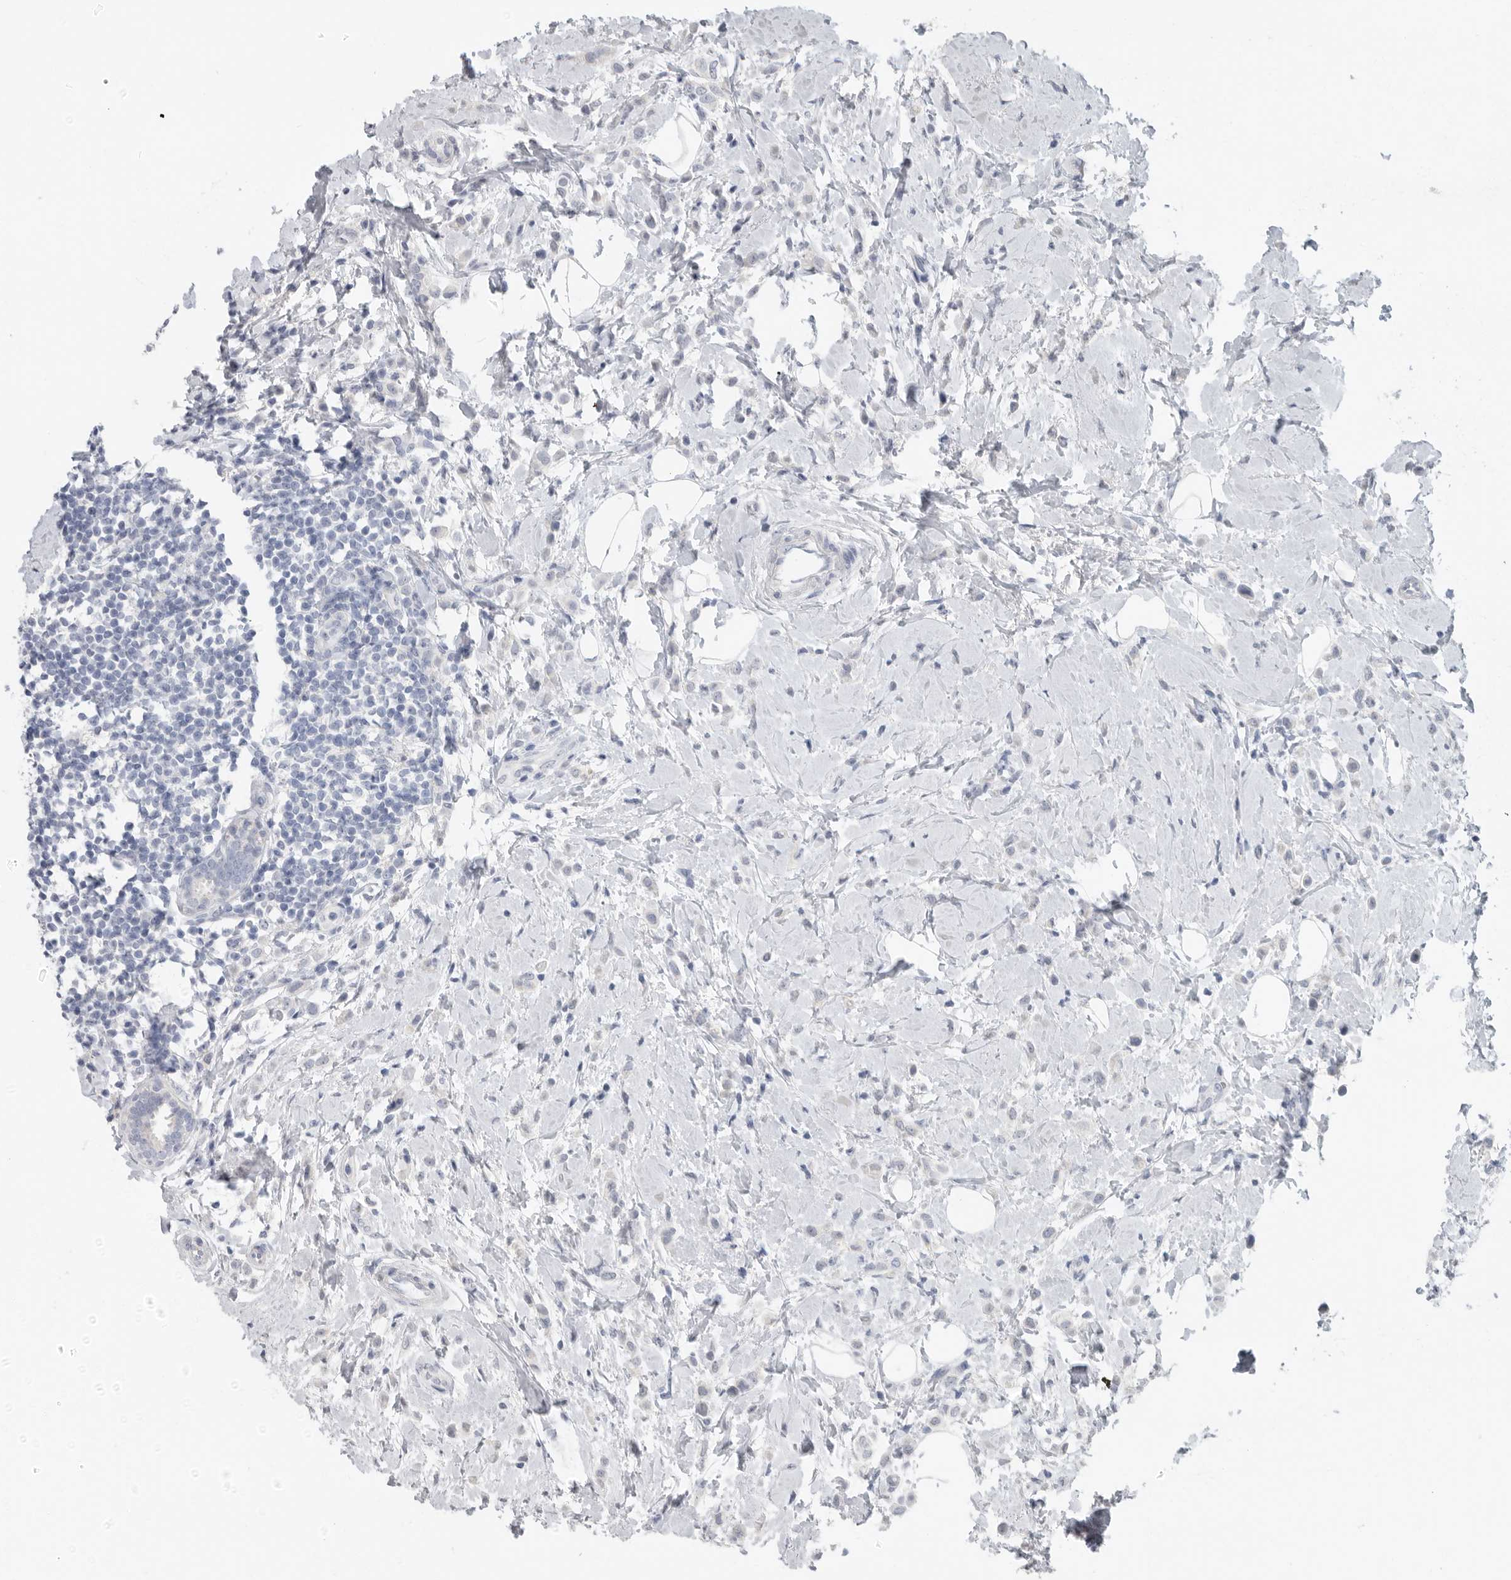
{"staining": {"intensity": "negative", "quantity": "none", "location": "none"}, "tissue": "breast cancer", "cell_type": "Tumor cells", "image_type": "cancer", "snomed": [{"axis": "morphology", "description": "Lobular carcinoma"}, {"axis": "topography", "description": "Breast"}], "caption": "Immunohistochemical staining of human breast lobular carcinoma exhibits no significant expression in tumor cells. (Brightfield microscopy of DAB immunohistochemistry (IHC) at high magnification).", "gene": "REG4", "patient": {"sex": "female", "age": 47}}